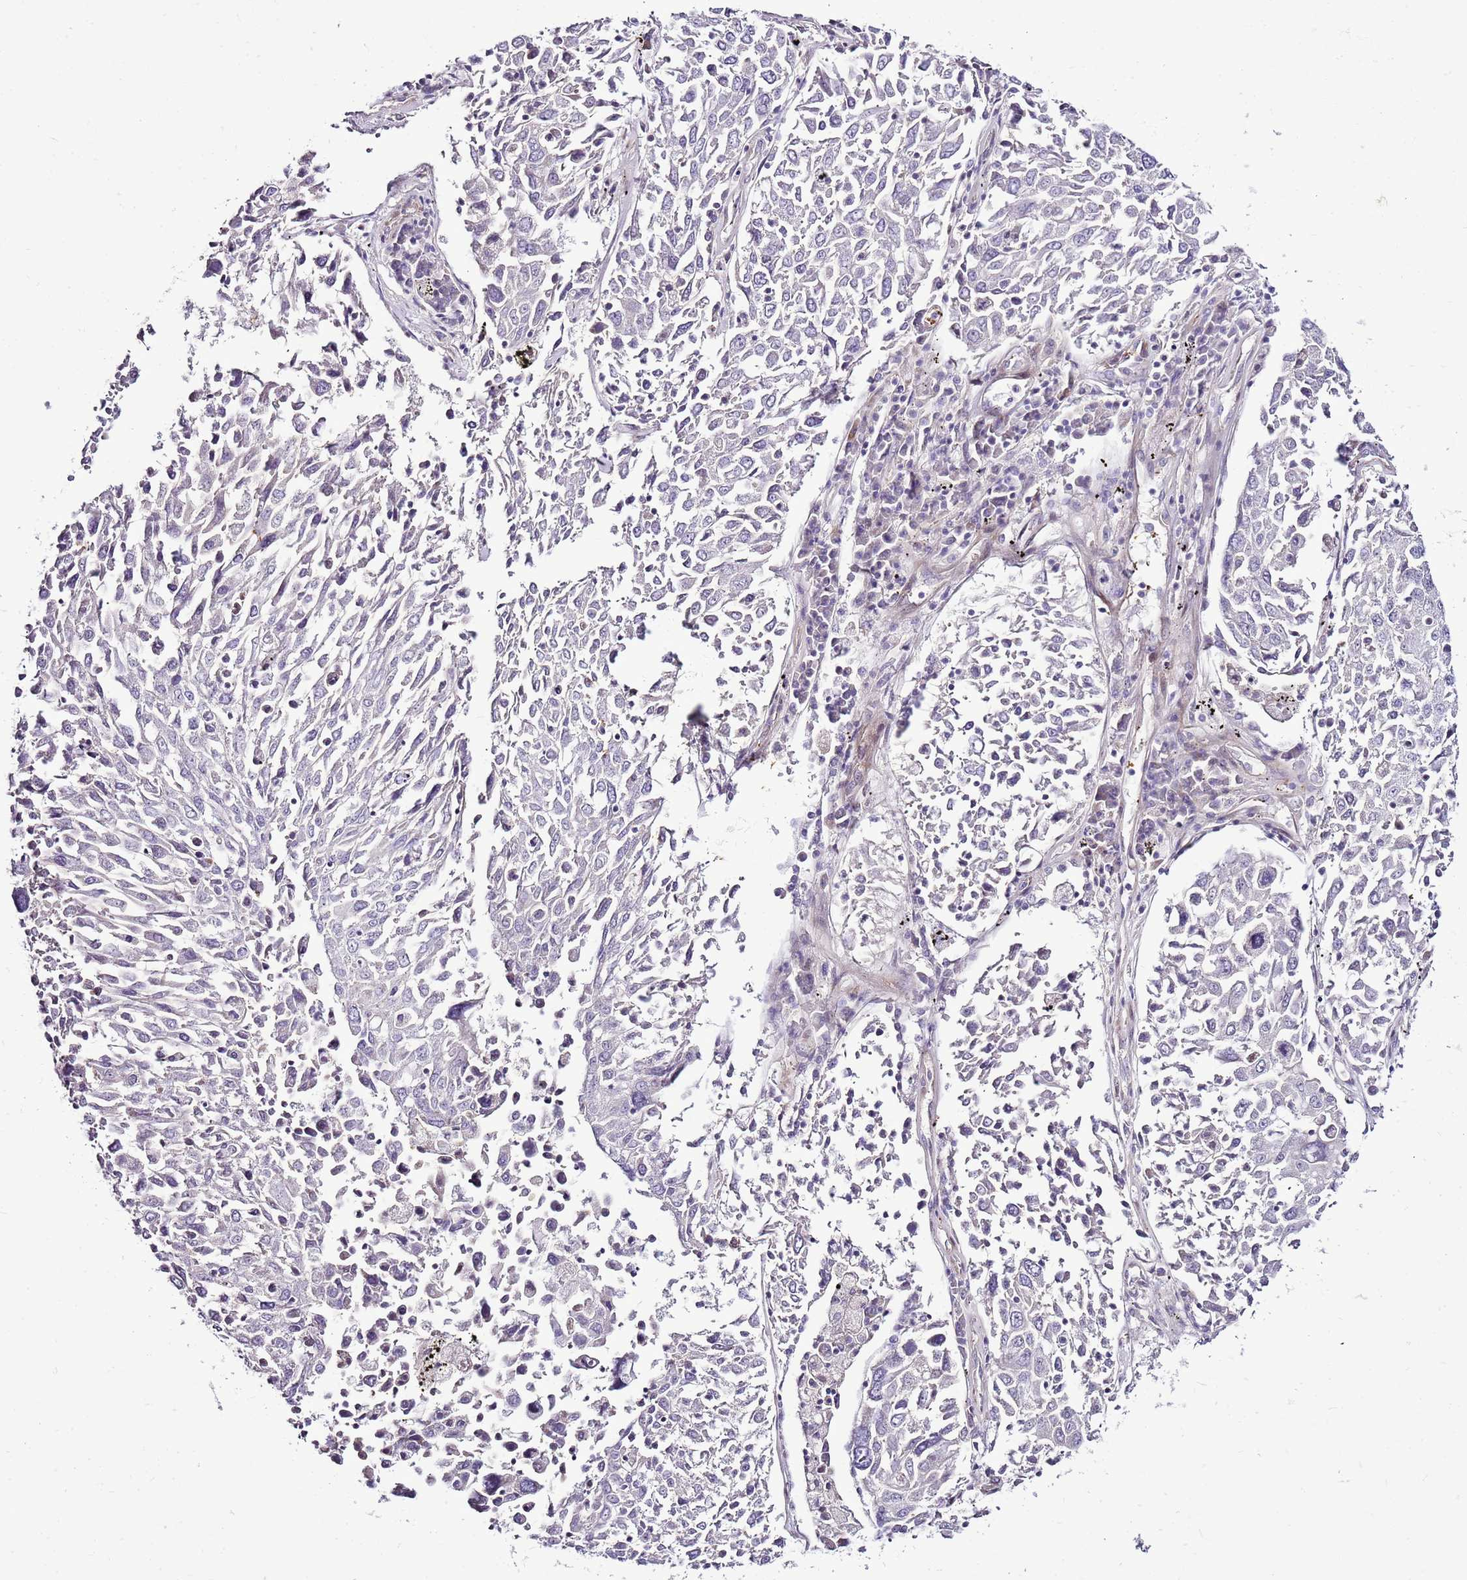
{"staining": {"intensity": "negative", "quantity": "none", "location": "none"}, "tissue": "lung cancer", "cell_type": "Tumor cells", "image_type": "cancer", "snomed": [{"axis": "morphology", "description": "Squamous cell carcinoma, NOS"}, {"axis": "topography", "description": "Lung"}], "caption": "A high-resolution micrograph shows immunohistochemistry (IHC) staining of squamous cell carcinoma (lung), which exhibits no significant expression in tumor cells.", "gene": "CHAC2", "patient": {"sex": "male", "age": 65}}